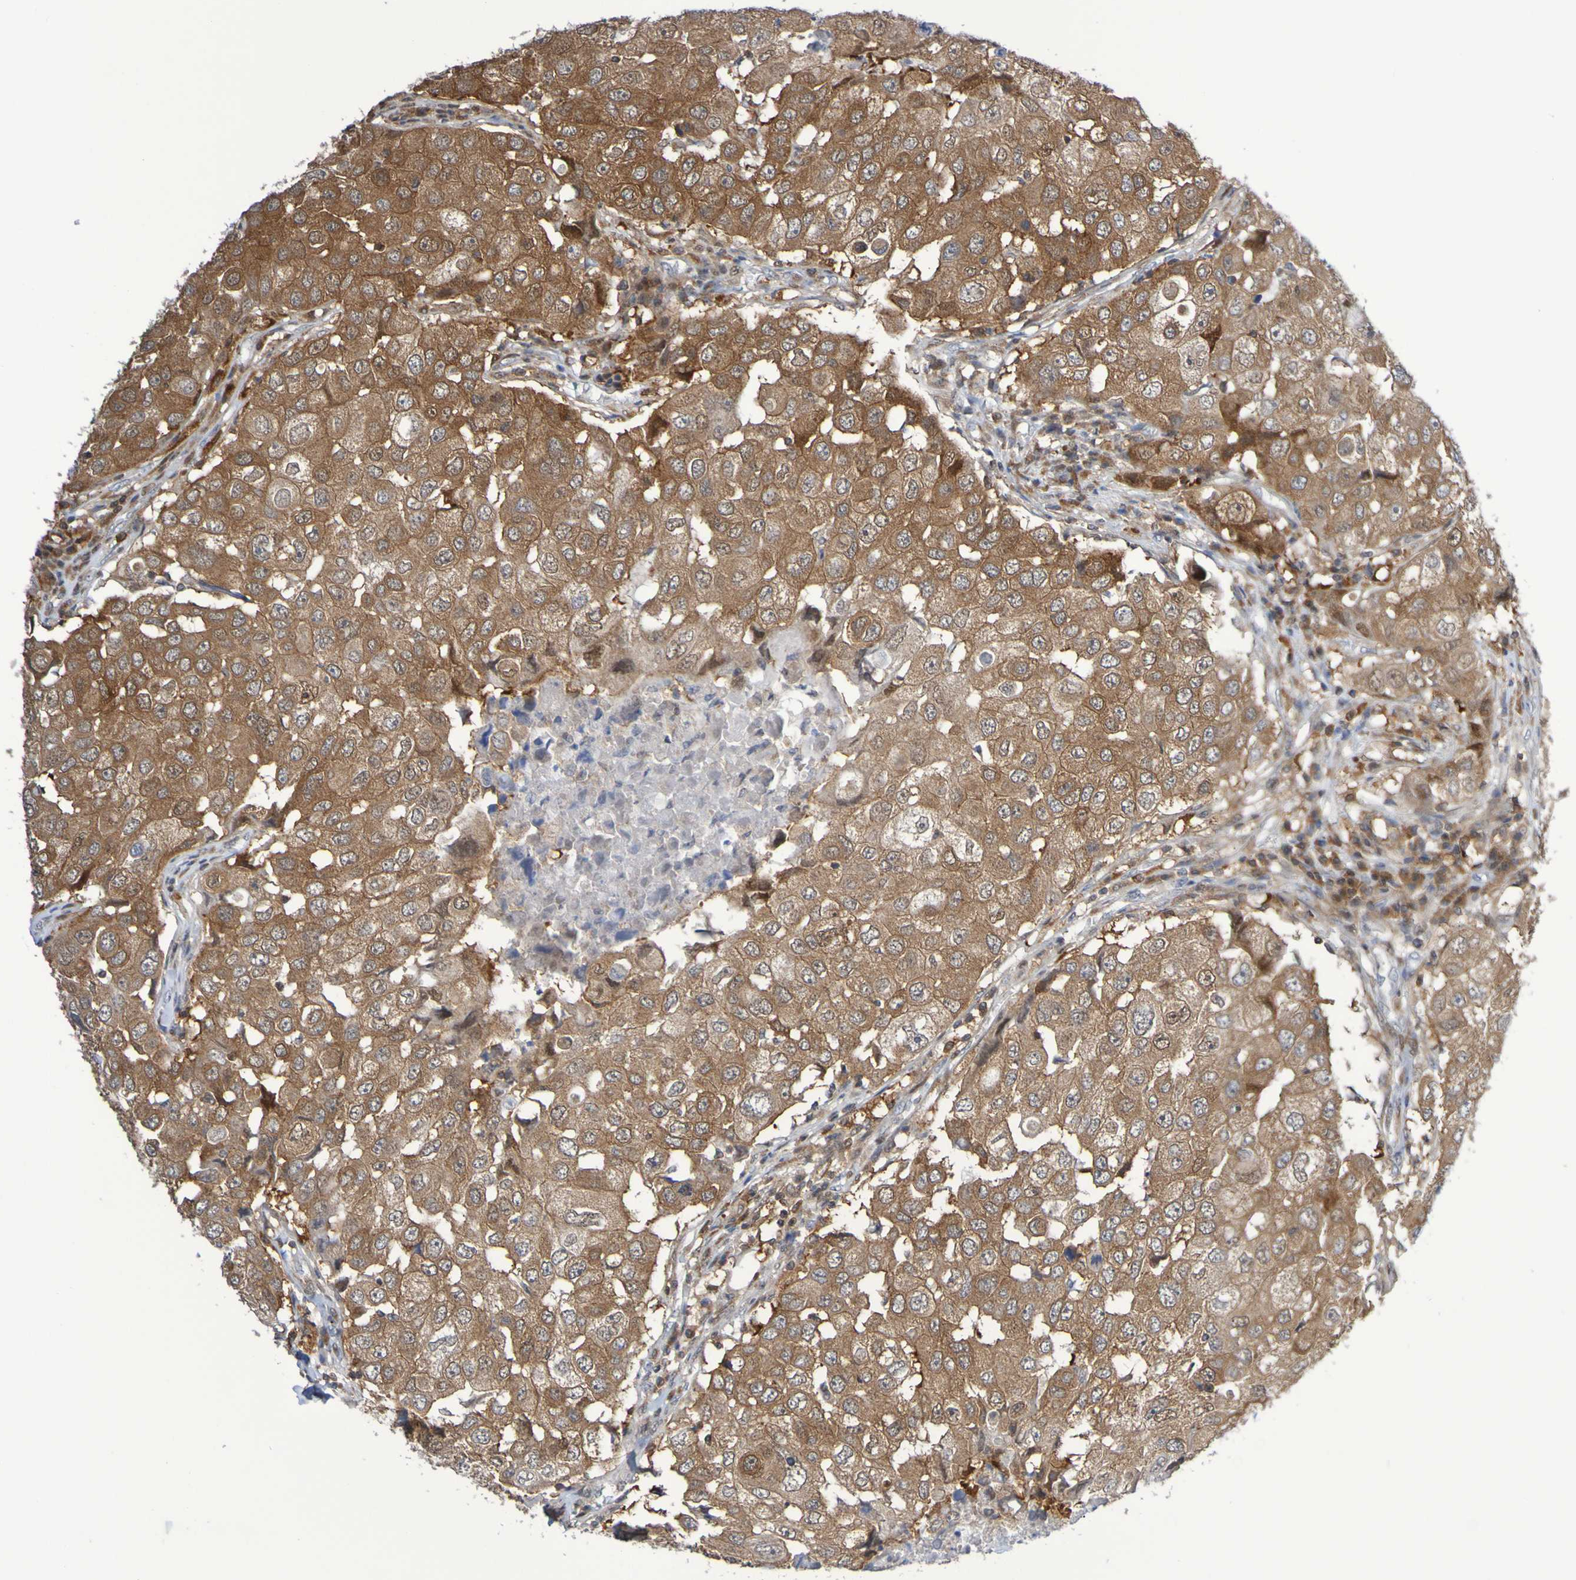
{"staining": {"intensity": "strong", "quantity": "25%-75%", "location": "cytoplasmic/membranous"}, "tissue": "breast cancer", "cell_type": "Tumor cells", "image_type": "cancer", "snomed": [{"axis": "morphology", "description": "Duct carcinoma"}, {"axis": "topography", "description": "Breast"}], "caption": "Immunohistochemistry (IHC) photomicrograph of breast cancer (invasive ductal carcinoma) stained for a protein (brown), which reveals high levels of strong cytoplasmic/membranous staining in about 25%-75% of tumor cells.", "gene": "ATIC", "patient": {"sex": "female", "age": 27}}